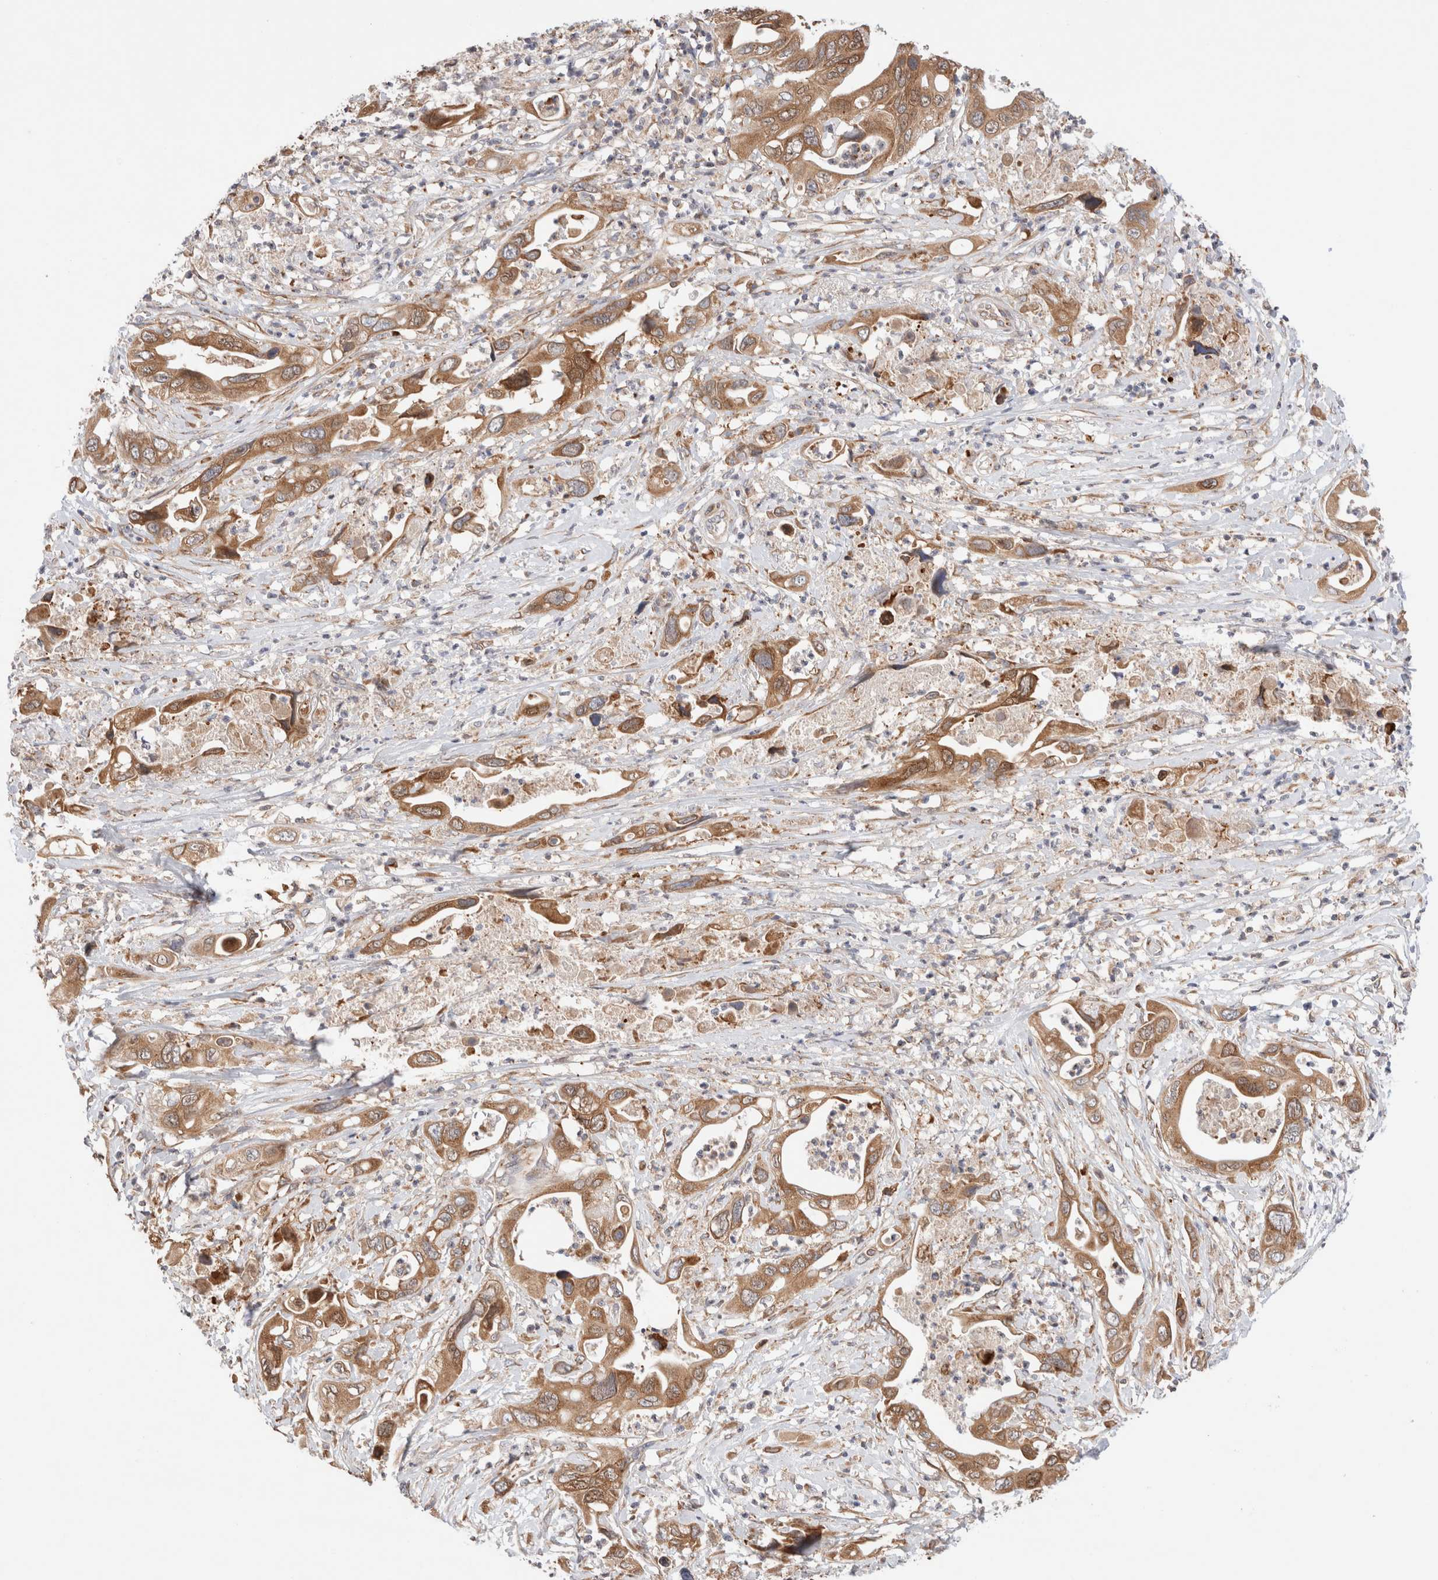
{"staining": {"intensity": "moderate", "quantity": ">75%", "location": "cytoplasmic/membranous"}, "tissue": "pancreatic cancer", "cell_type": "Tumor cells", "image_type": "cancer", "snomed": [{"axis": "morphology", "description": "Adenocarcinoma, NOS"}, {"axis": "topography", "description": "Pancreas"}], "caption": "The immunohistochemical stain shows moderate cytoplasmic/membranous expression in tumor cells of pancreatic cancer tissue.", "gene": "LMAN2L", "patient": {"sex": "male", "age": 66}}